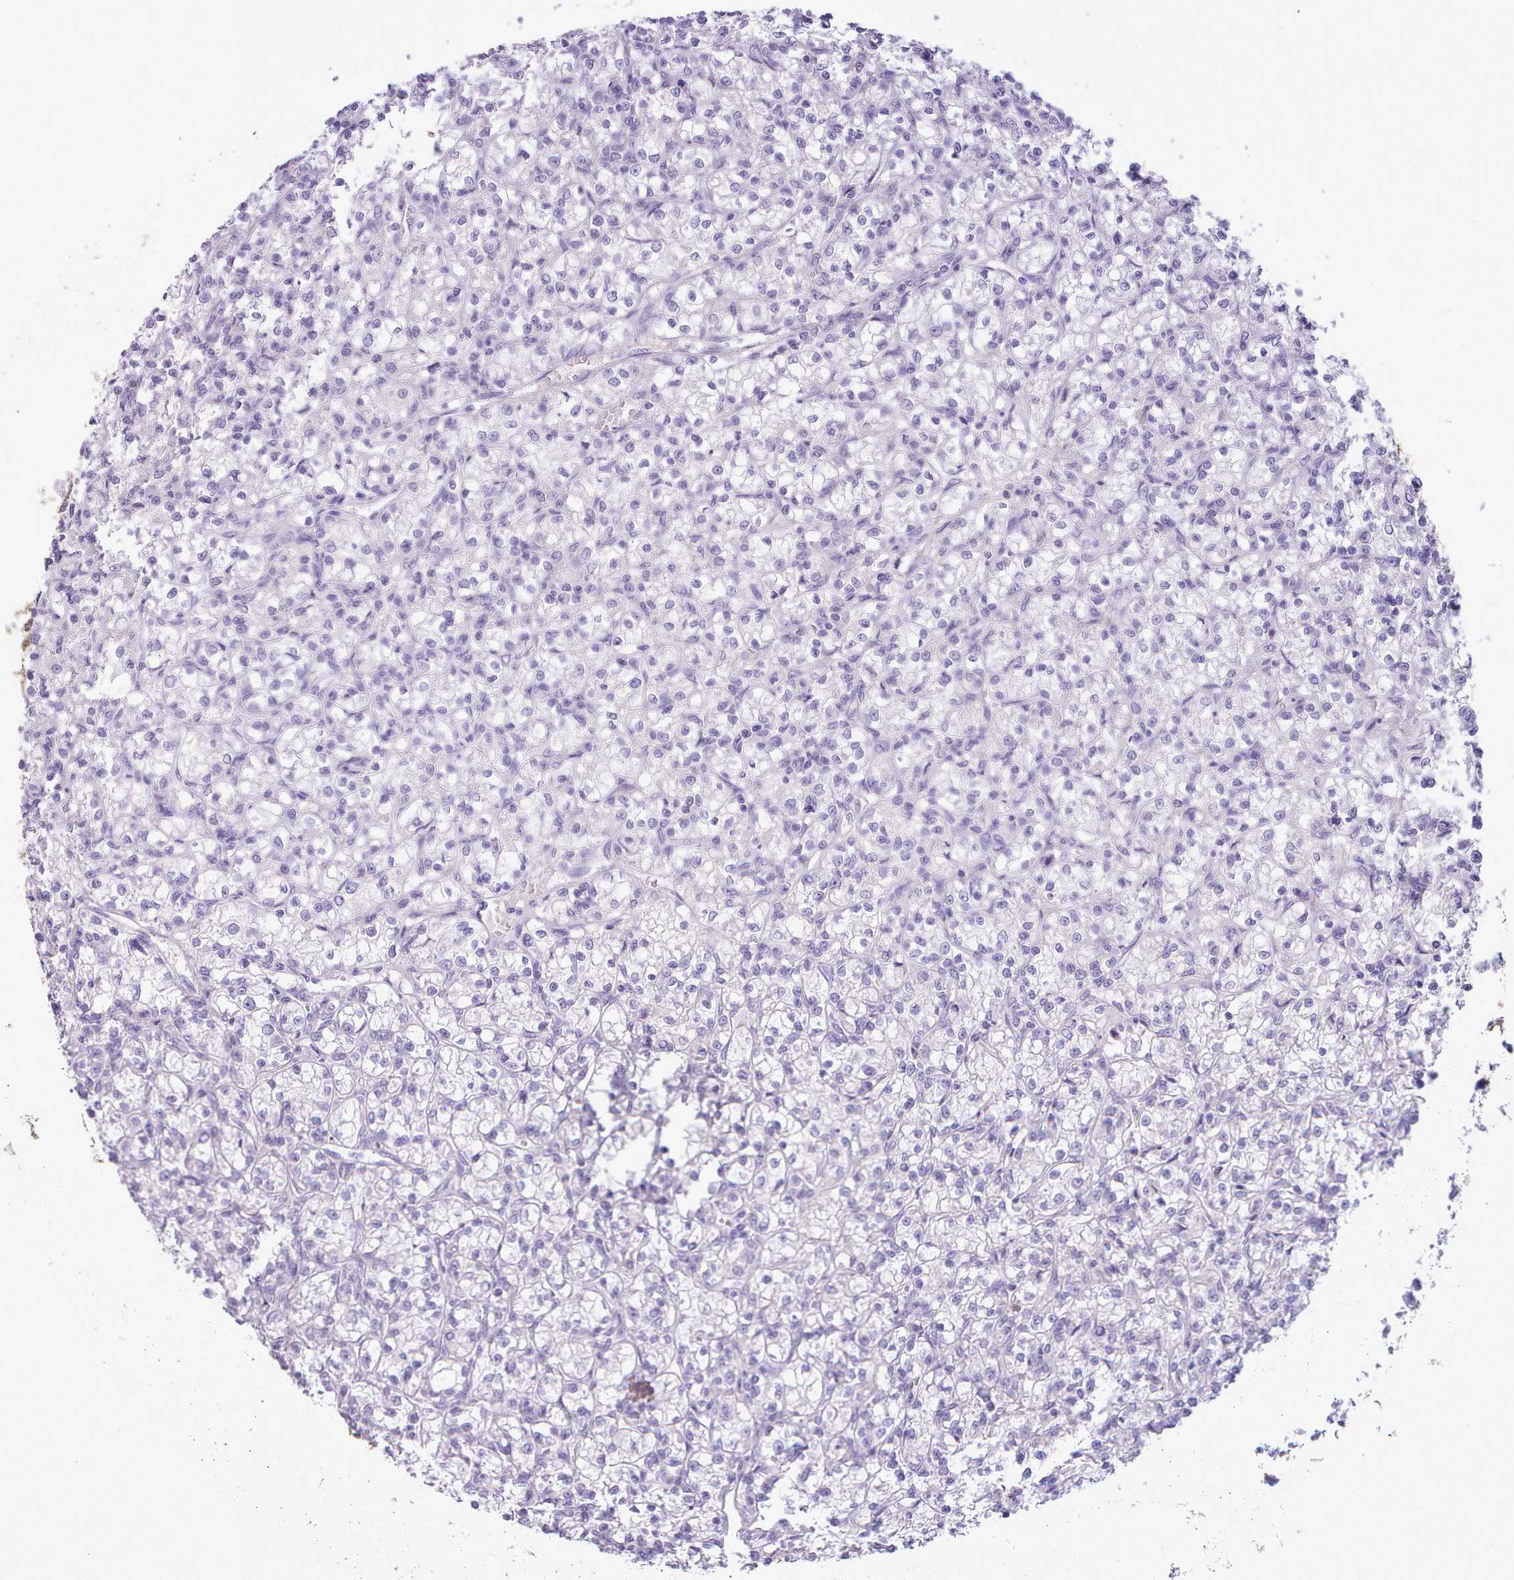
{"staining": {"intensity": "negative", "quantity": "none", "location": "none"}, "tissue": "renal cancer", "cell_type": "Tumor cells", "image_type": "cancer", "snomed": [{"axis": "morphology", "description": "Adenocarcinoma, NOS"}, {"axis": "topography", "description": "Kidney"}], "caption": "Tumor cells are negative for brown protein staining in renal adenocarcinoma.", "gene": "CYP2A13", "patient": {"sex": "female", "age": 59}}